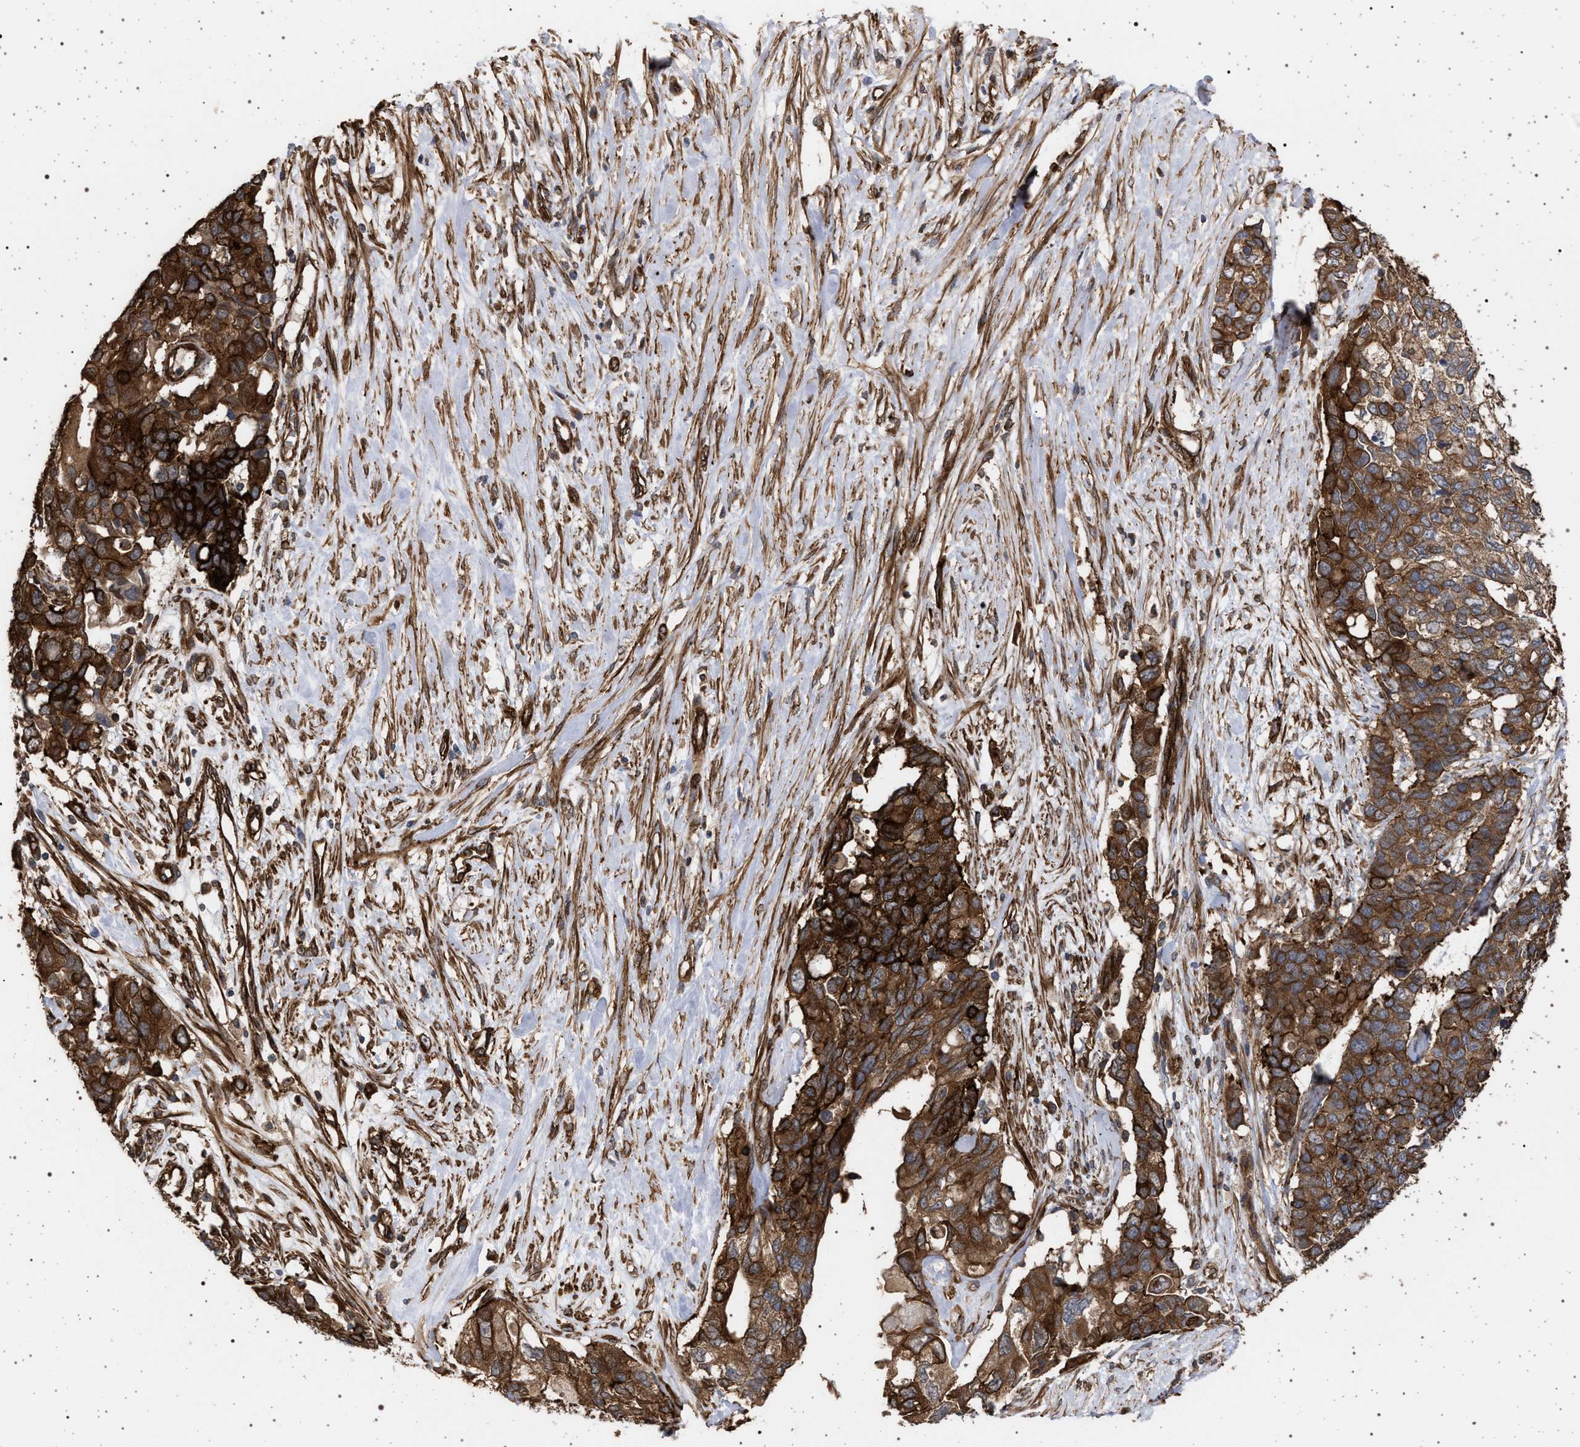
{"staining": {"intensity": "strong", "quantity": ">75%", "location": "cytoplasmic/membranous"}, "tissue": "pancreatic cancer", "cell_type": "Tumor cells", "image_type": "cancer", "snomed": [{"axis": "morphology", "description": "Adenocarcinoma, NOS"}, {"axis": "topography", "description": "Pancreas"}], "caption": "The micrograph demonstrates immunohistochemical staining of pancreatic cancer. There is strong cytoplasmic/membranous expression is present in about >75% of tumor cells. (DAB (3,3'-diaminobenzidine) IHC with brightfield microscopy, high magnification).", "gene": "IFT20", "patient": {"sex": "female", "age": 56}}